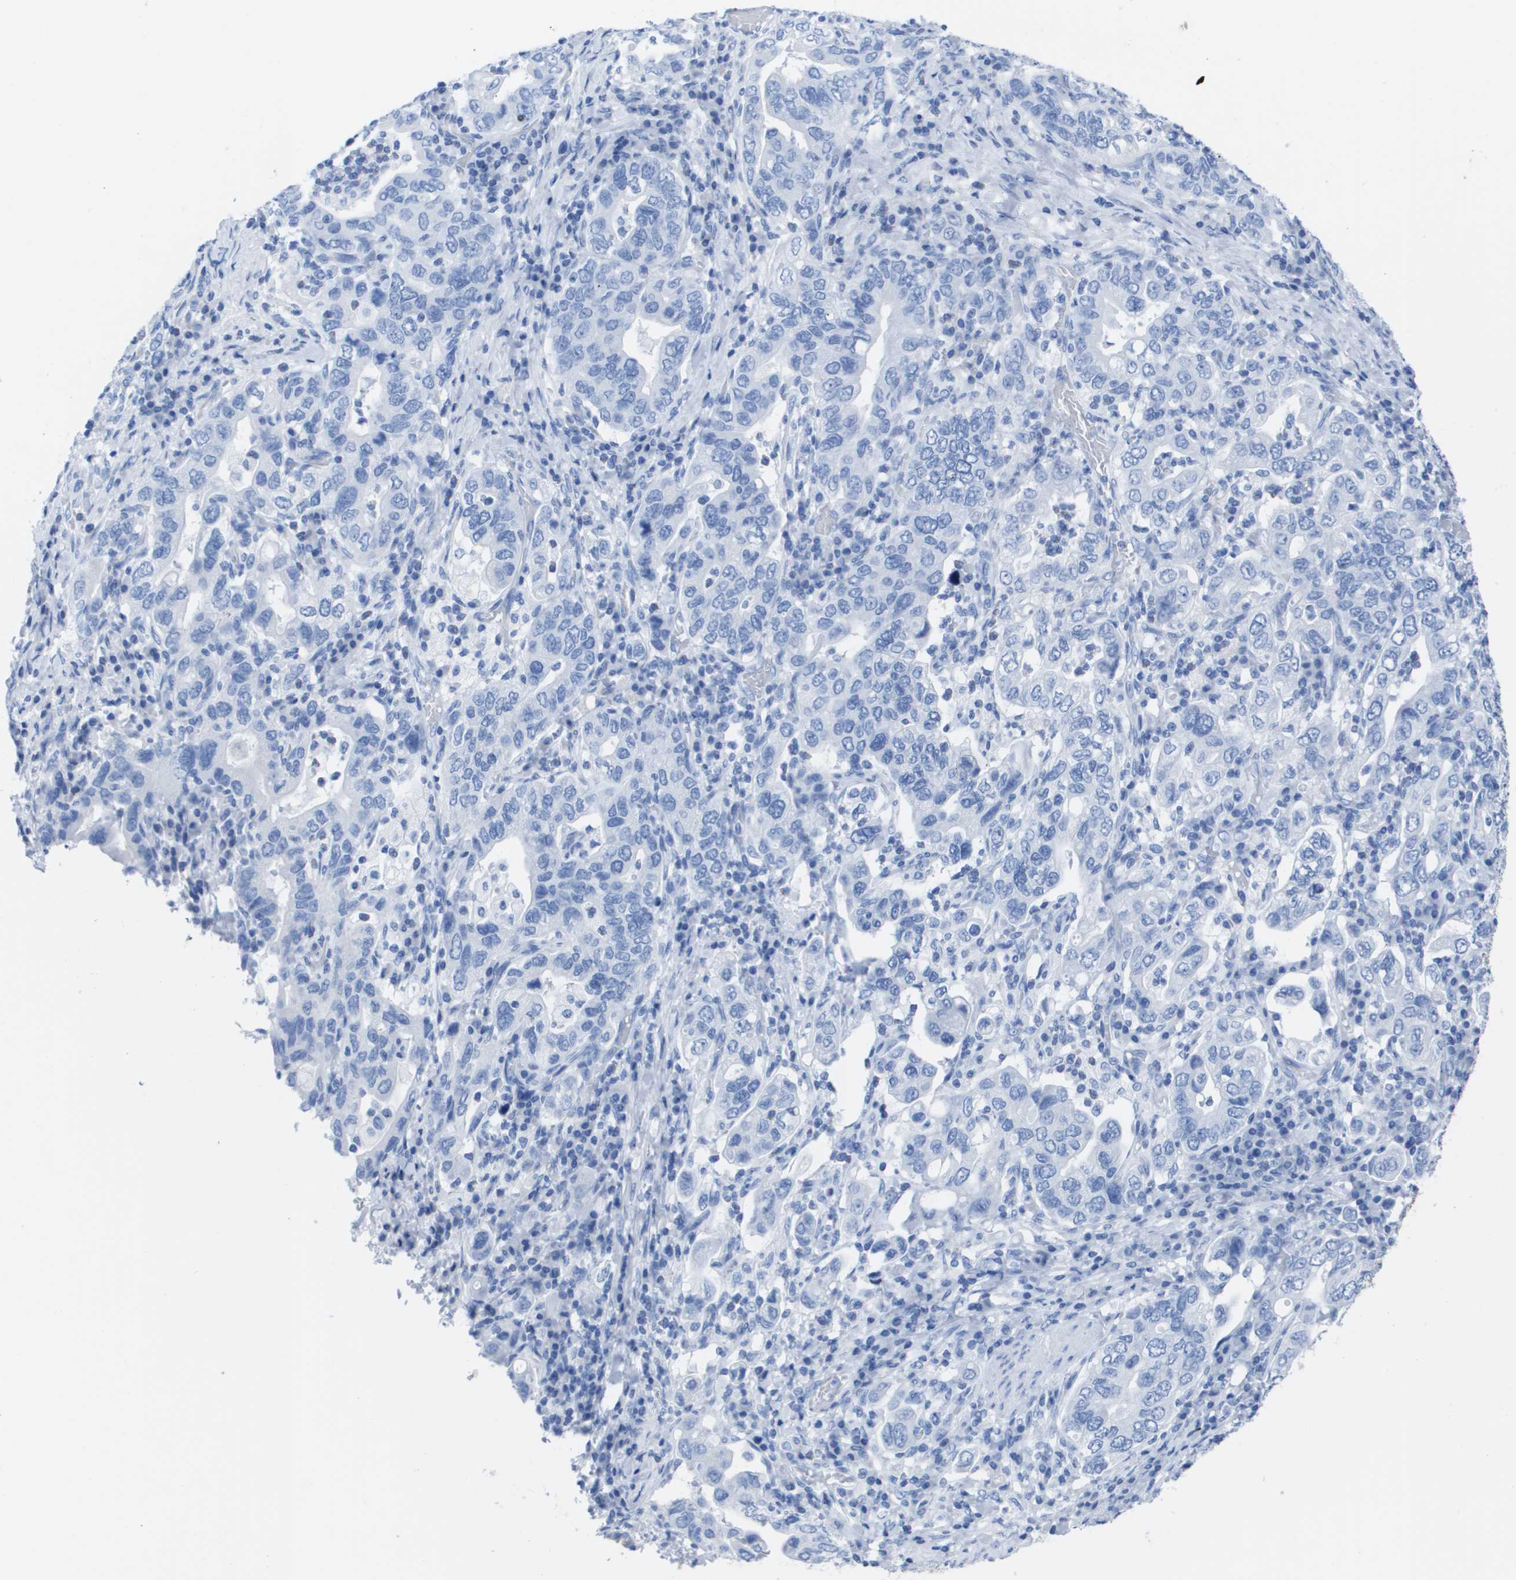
{"staining": {"intensity": "negative", "quantity": "none", "location": "none"}, "tissue": "stomach cancer", "cell_type": "Tumor cells", "image_type": "cancer", "snomed": [{"axis": "morphology", "description": "Adenocarcinoma, NOS"}, {"axis": "topography", "description": "Stomach, upper"}], "caption": "High magnification brightfield microscopy of adenocarcinoma (stomach) stained with DAB (brown) and counterstained with hematoxylin (blue): tumor cells show no significant positivity.", "gene": "KCNA3", "patient": {"sex": "male", "age": 62}}